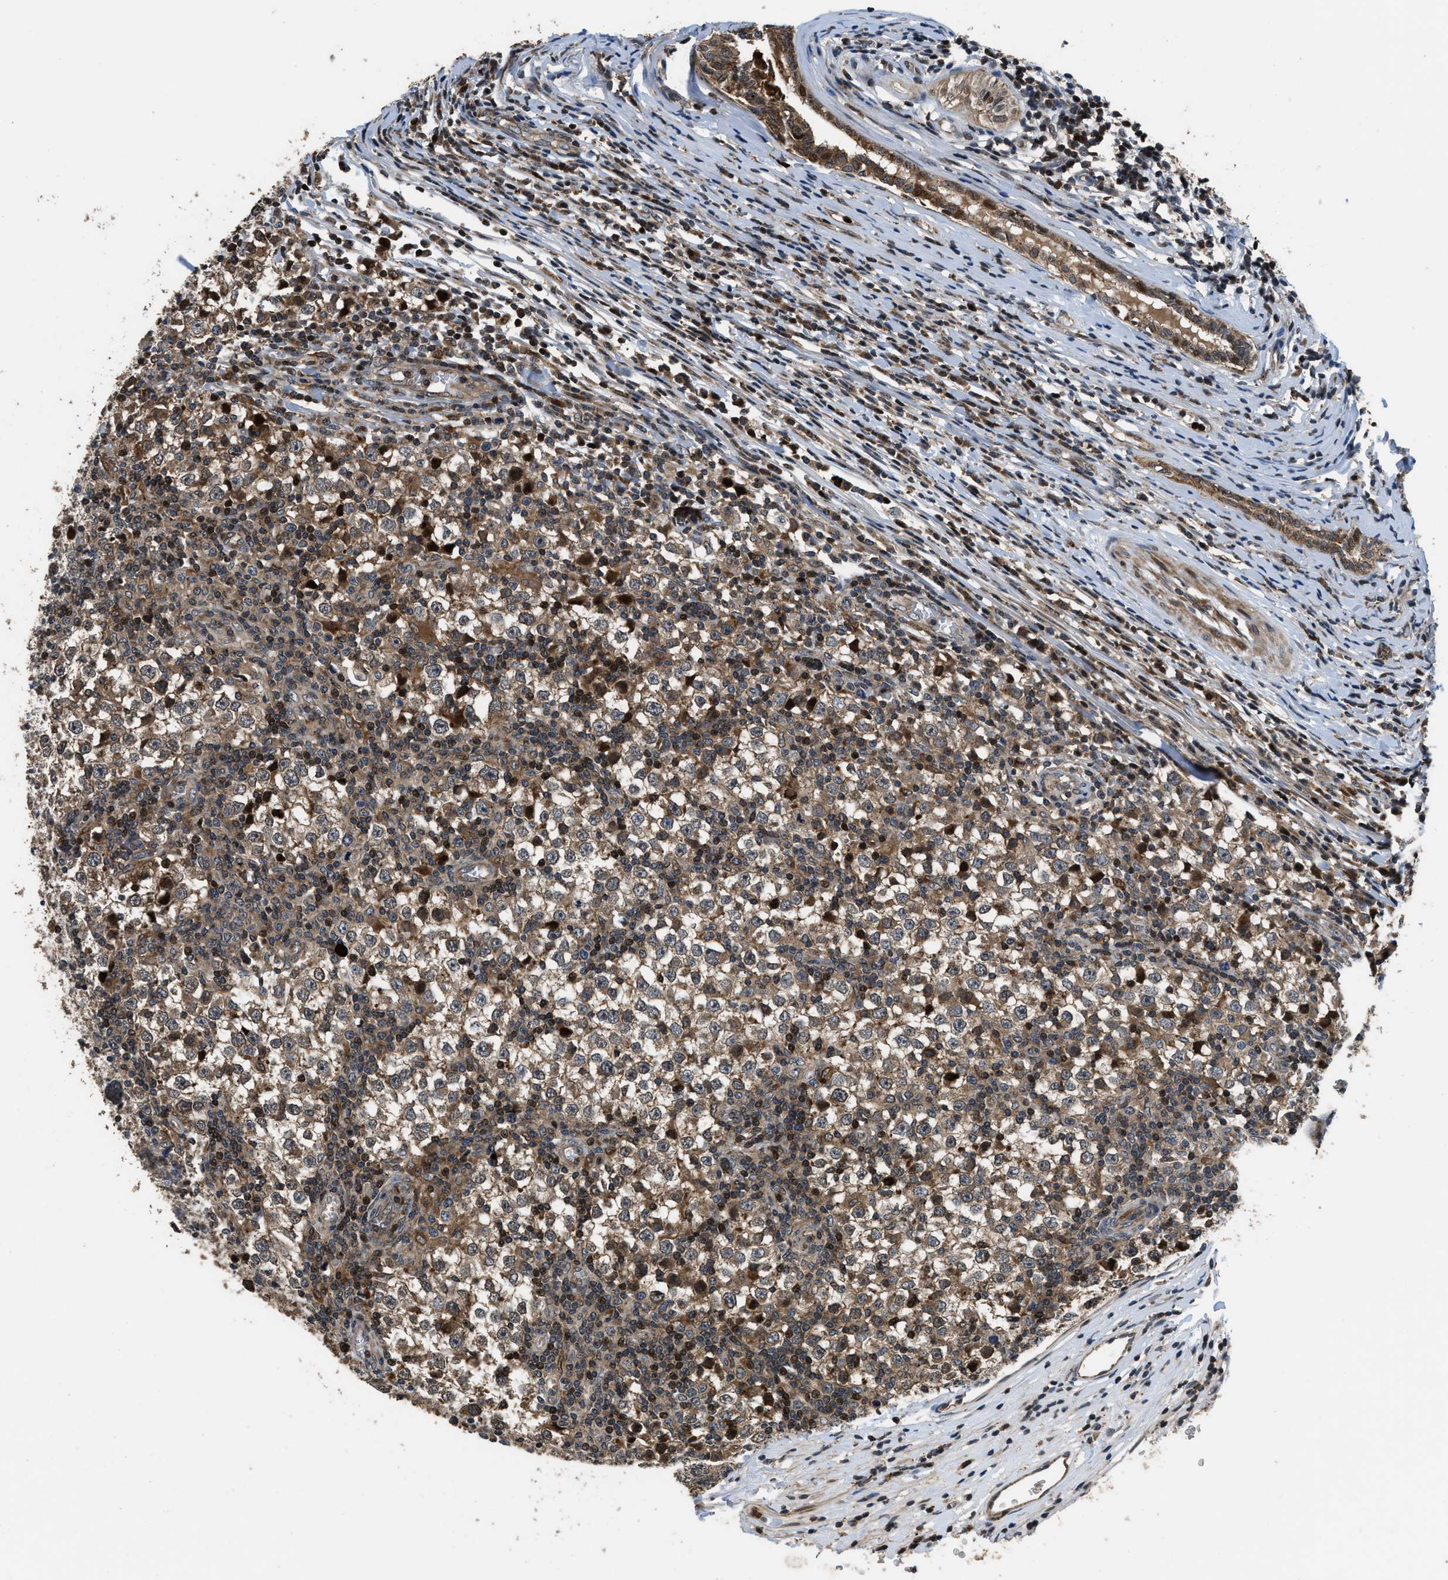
{"staining": {"intensity": "moderate", "quantity": ">75%", "location": "cytoplasmic/membranous"}, "tissue": "testis cancer", "cell_type": "Tumor cells", "image_type": "cancer", "snomed": [{"axis": "morphology", "description": "Seminoma, NOS"}, {"axis": "topography", "description": "Testis"}], "caption": "IHC (DAB) staining of testis seminoma exhibits moderate cytoplasmic/membranous protein staining in about >75% of tumor cells.", "gene": "CTBS", "patient": {"sex": "male", "age": 65}}